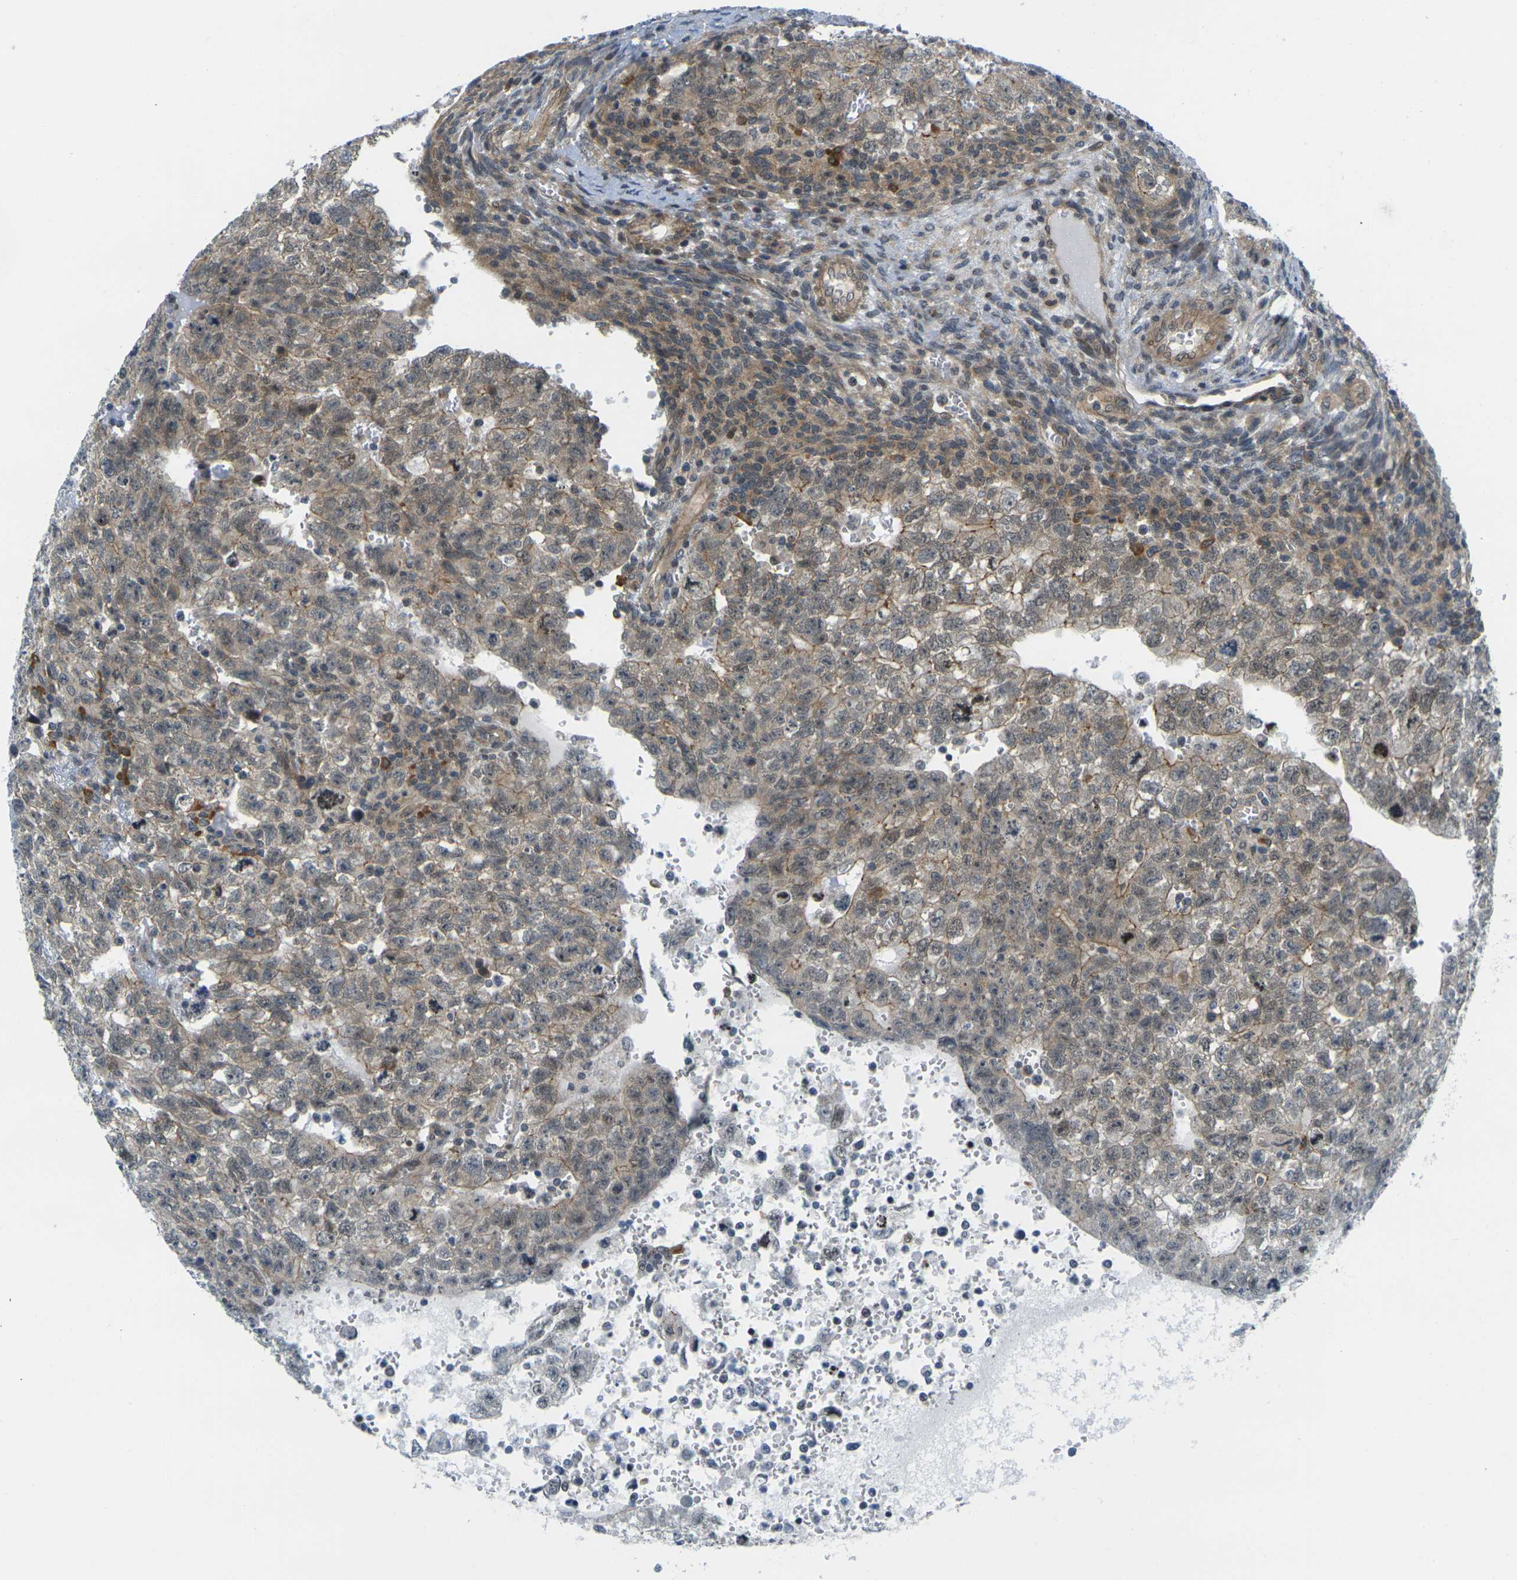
{"staining": {"intensity": "weak", "quantity": "25%-75%", "location": "cytoplasmic/membranous"}, "tissue": "testis cancer", "cell_type": "Tumor cells", "image_type": "cancer", "snomed": [{"axis": "morphology", "description": "Seminoma, NOS"}, {"axis": "morphology", "description": "Carcinoma, Embryonal, NOS"}, {"axis": "topography", "description": "Testis"}], "caption": "An IHC image of tumor tissue is shown. Protein staining in brown labels weak cytoplasmic/membranous positivity in testis cancer (seminoma) within tumor cells. The protein is stained brown, and the nuclei are stained in blue (DAB IHC with brightfield microscopy, high magnification).", "gene": "KCTD10", "patient": {"sex": "male", "age": 38}}